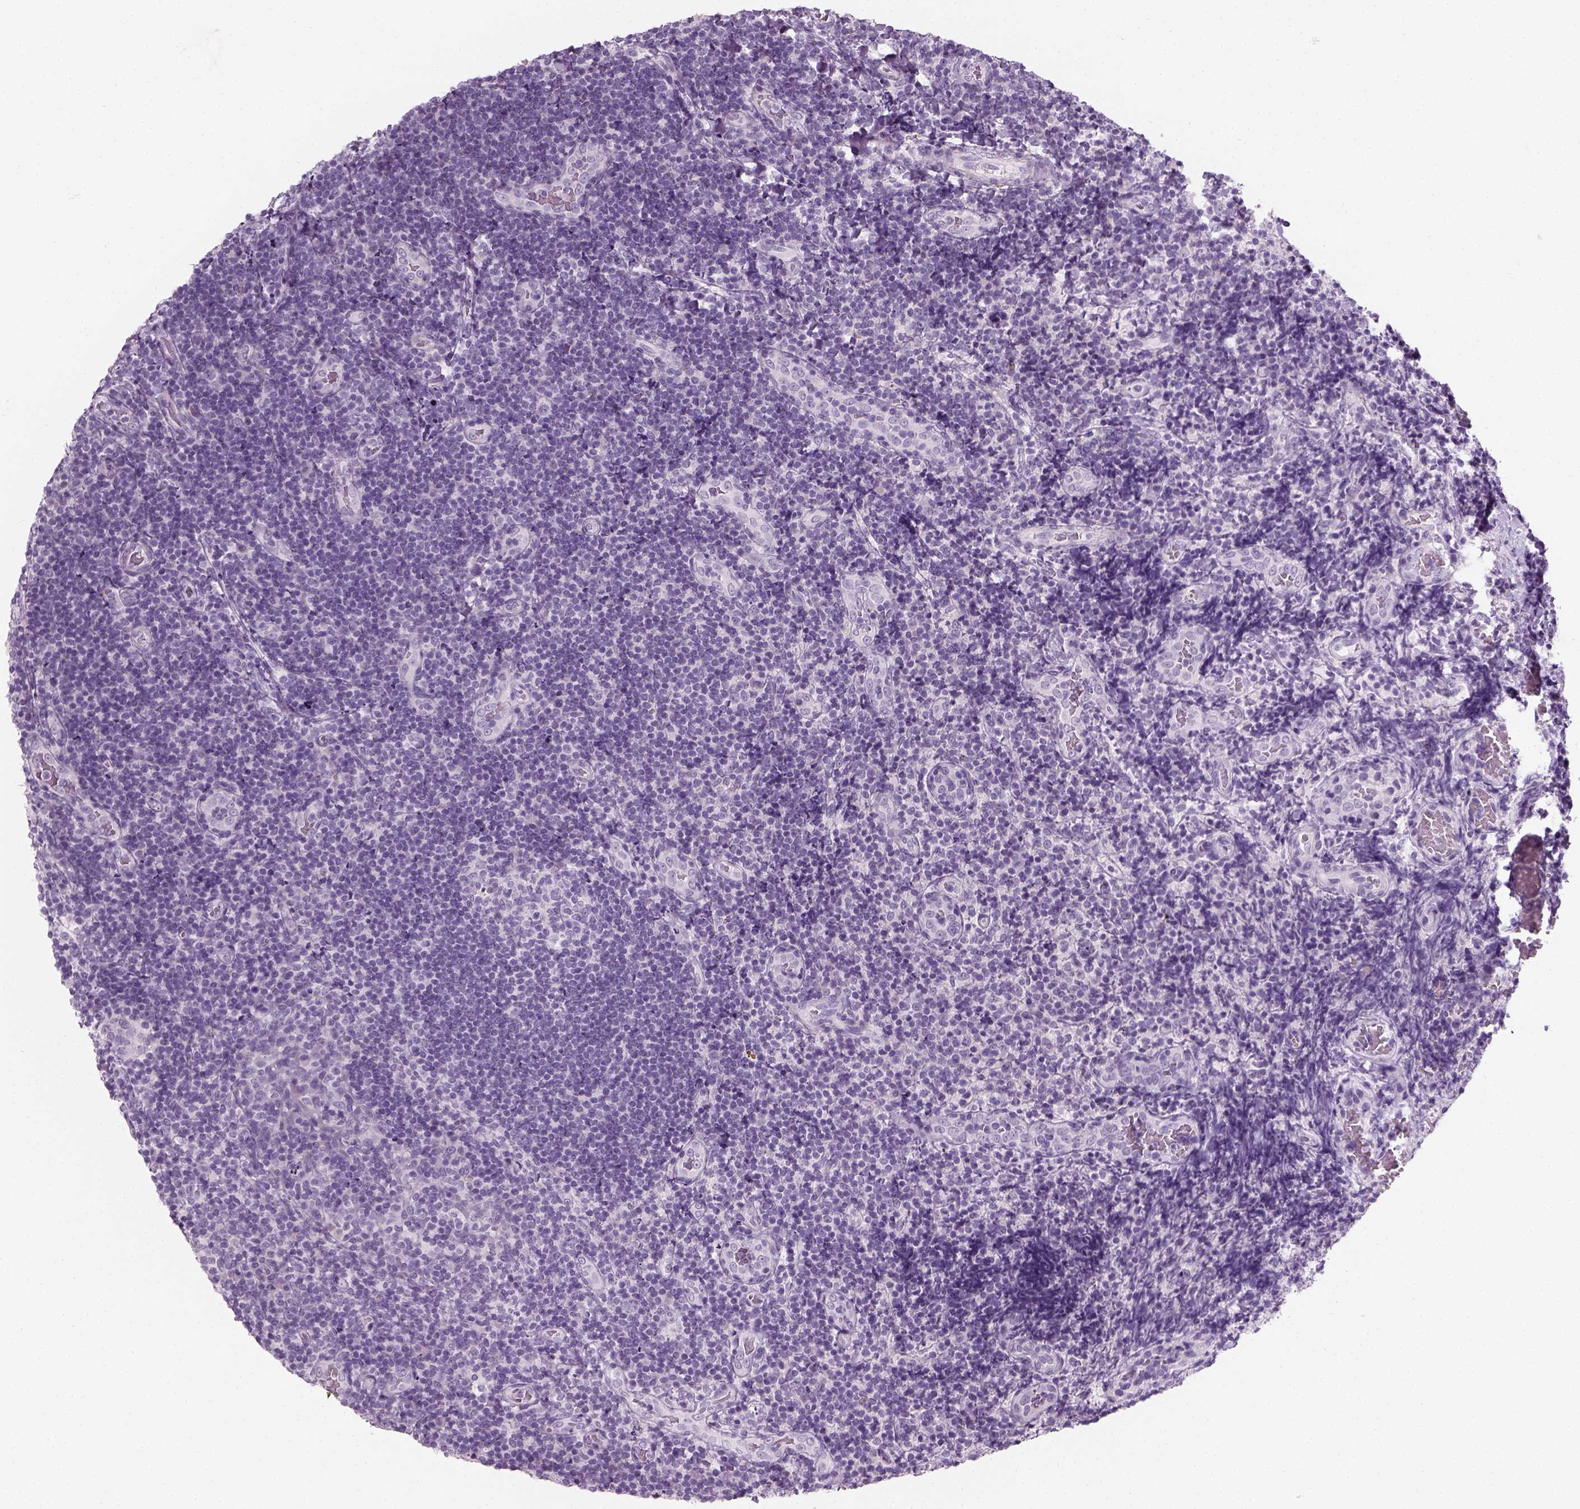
{"staining": {"intensity": "negative", "quantity": "none", "location": "none"}, "tissue": "tonsil", "cell_type": "Germinal center cells", "image_type": "normal", "snomed": [{"axis": "morphology", "description": "Normal tissue, NOS"}, {"axis": "topography", "description": "Tonsil"}], "caption": "There is no significant expression in germinal center cells of tonsil. (Immunohistochemistry, brightfield microscopy, high magnification).", "gene": "TH", "patient": {"sex": "male", "age": 17}}